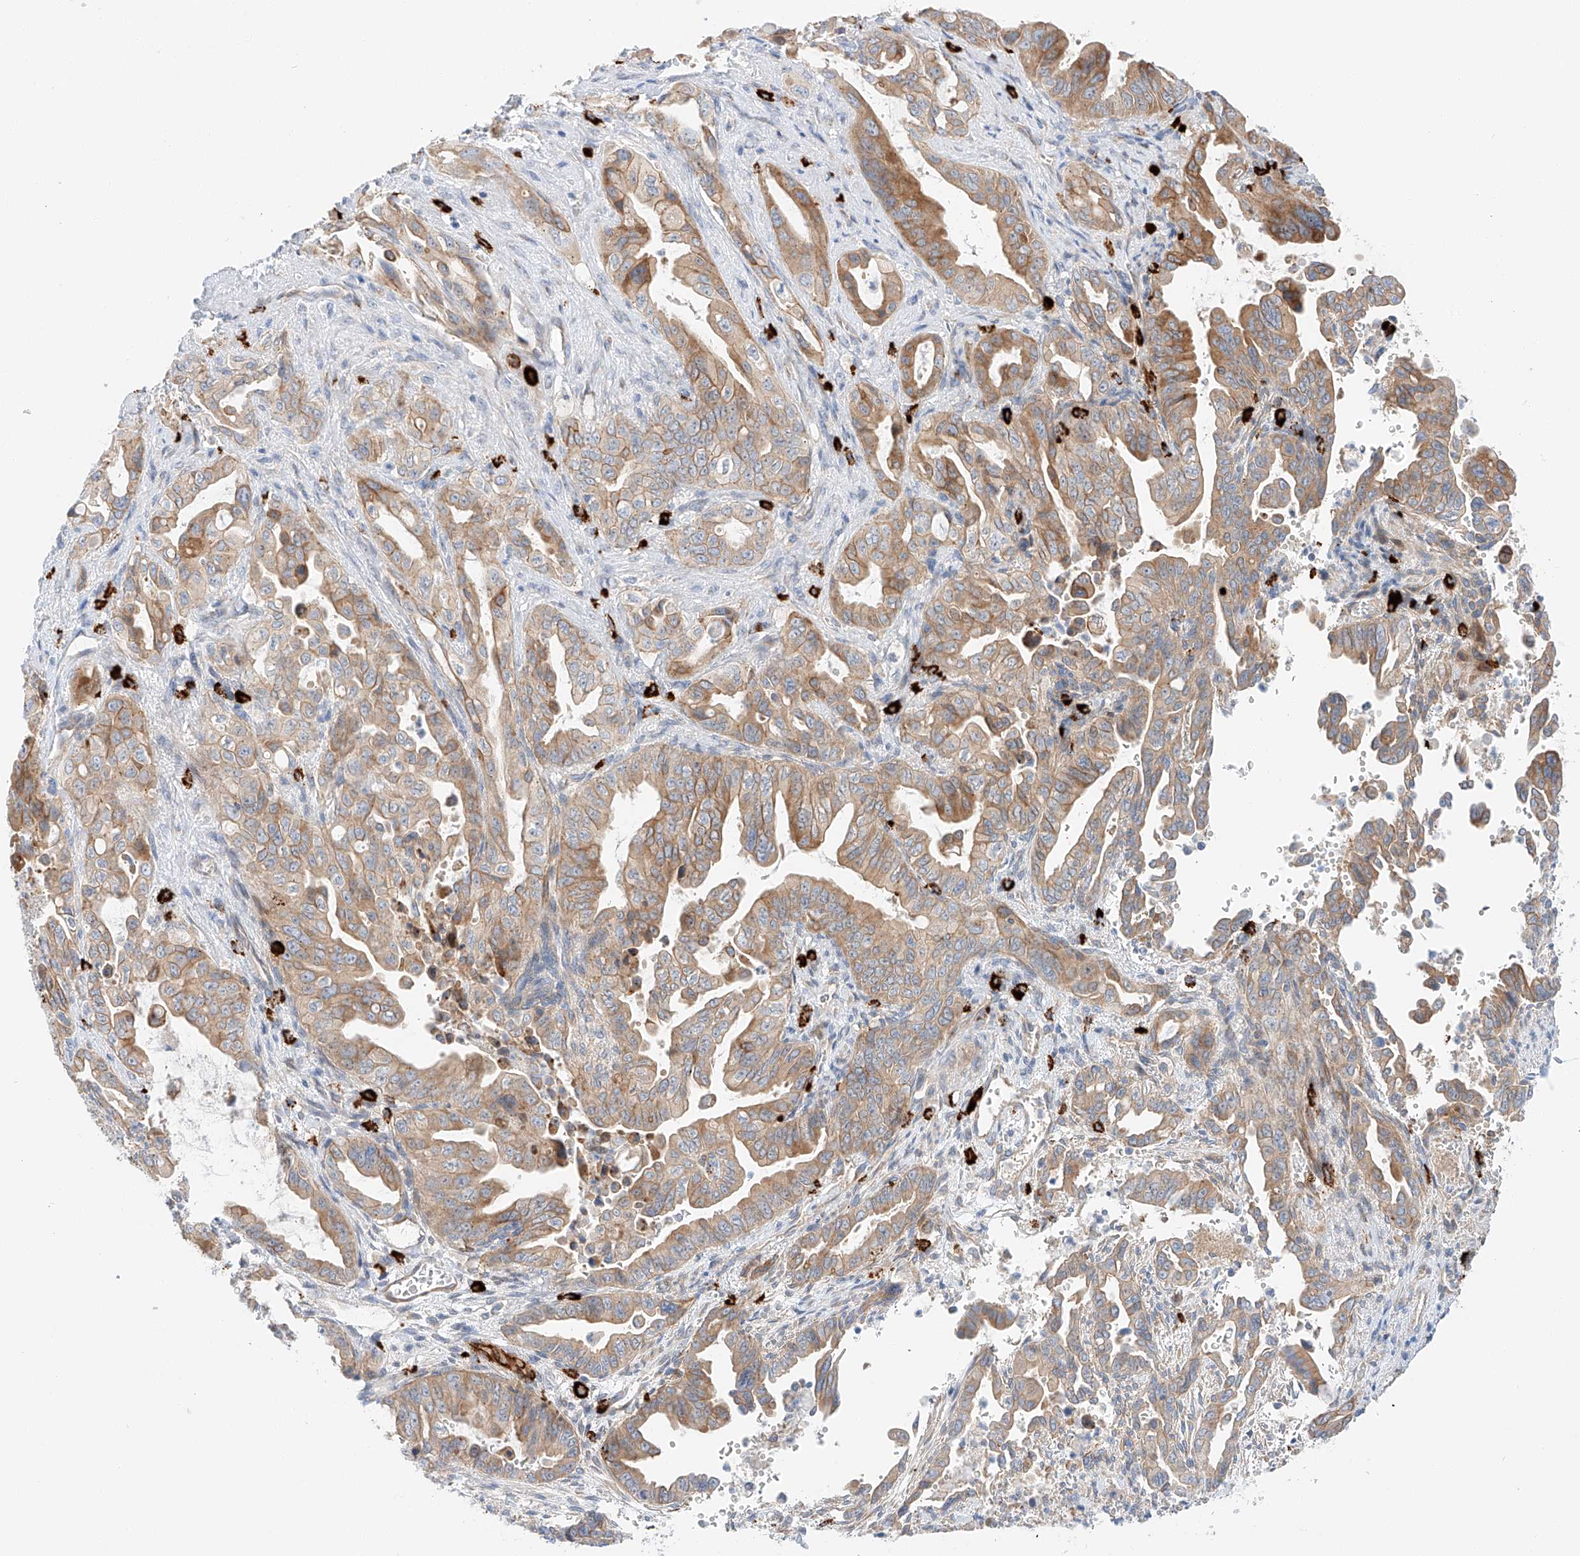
{"staining": {"intensity": "moderate", "quantity": ">75%", "location": "cytoplasmic/membranous"}, "tissue": "pancreatic cancer", "cell_type": "Tumor cells", "image_type": "cancer", "snomed": [{"axis": "morphology", "description": "Adenocarcinoma, NOS"}, {"axis": "topography", "description": "Pancreas"}], "caption": "Protein staining of pancreatic cancer tissue reveals moderate cytoplasmic/membranous staining in about >75% of tumor cells.", "gene": "MINDY4", "patient": {"sex": "male", "age": 70}}